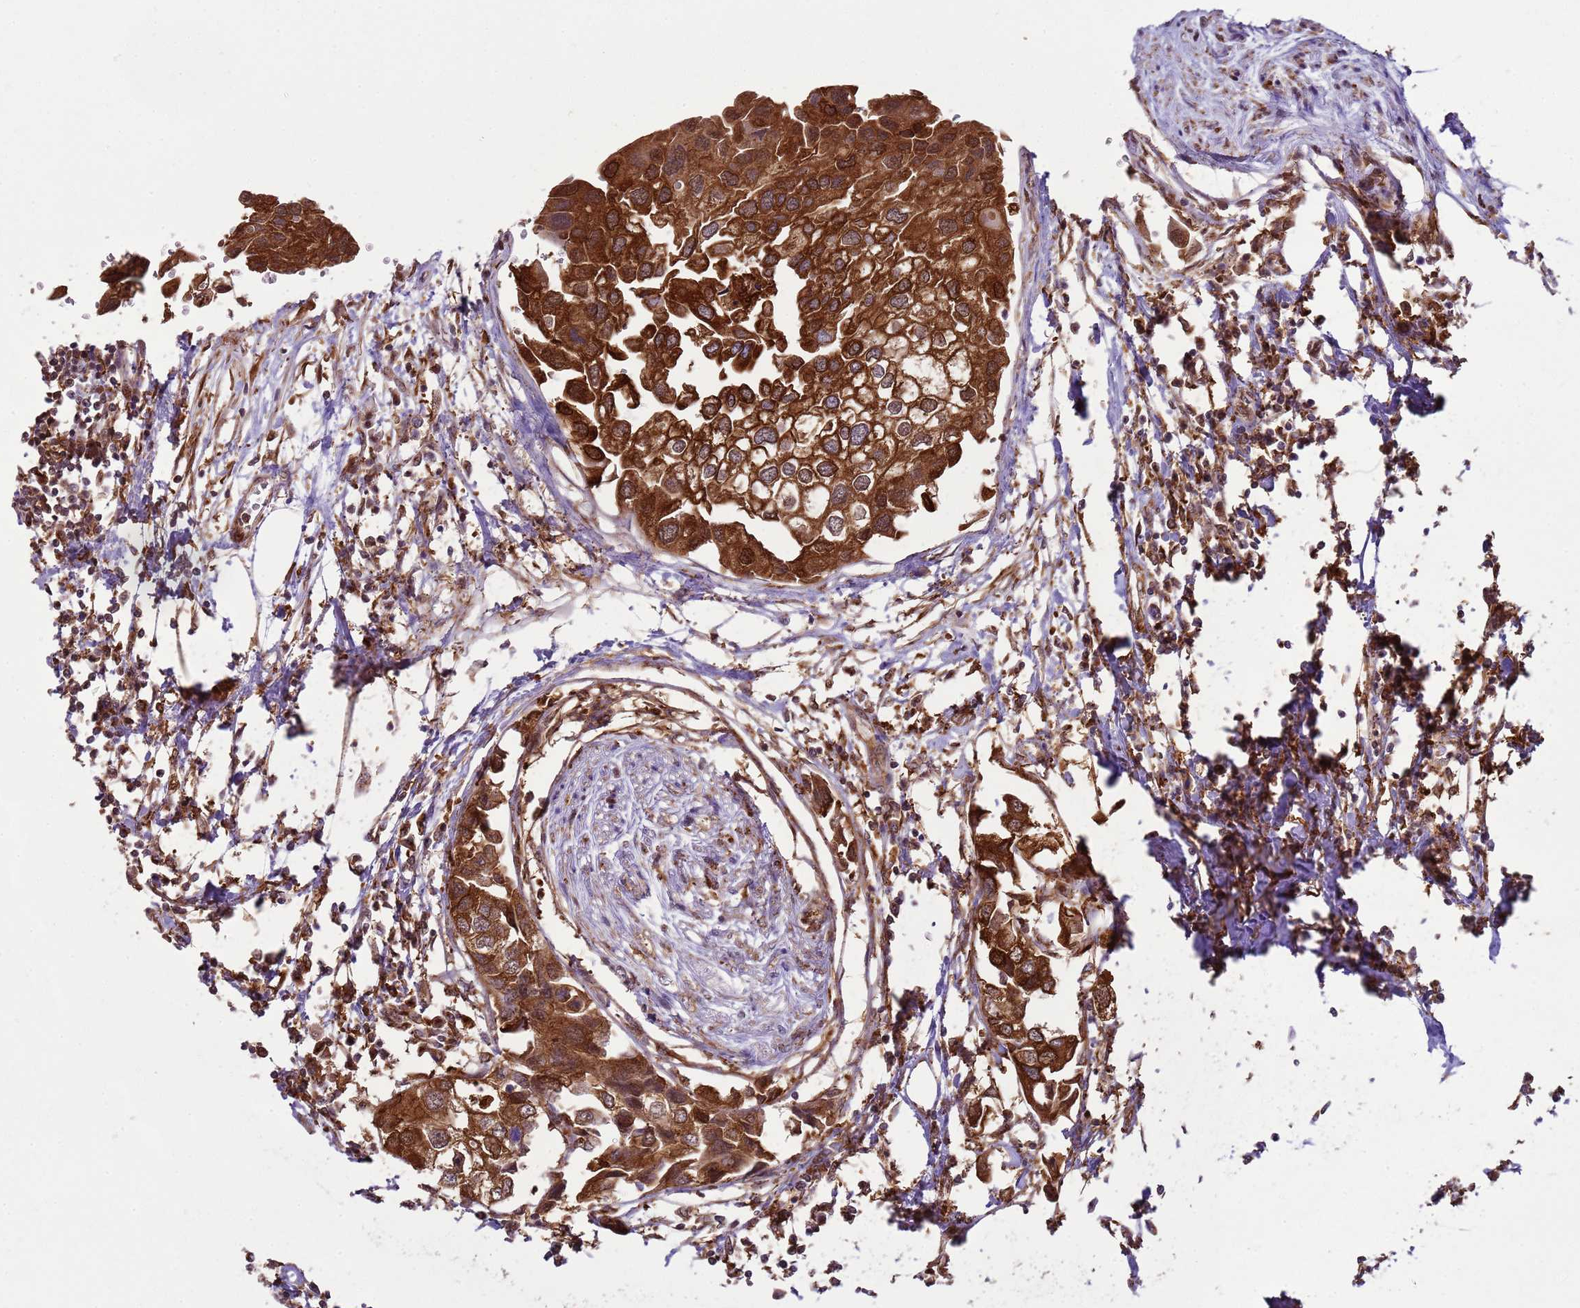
{"staining": {"intensity": "strong", "quantity": ">75%", "location": "cytoplasmic/membranous"}, "tissue": "urothelial cancer", "cell_type": "Tumor cells", "image_type": "cancer", "snomed": [{"axis": "morphology", "description": "Urothelial carcinoma, High grade"}, {"axis": "topography", "description": "Urinary bladder"}], "caption": "This is an image of IHC staining of urothelial cancer, which shows strong positivity in the cytoplasmic/membranous of tumor cells.", "gene": "GABRE", "patient": {"sex": "male", "age": 64}}